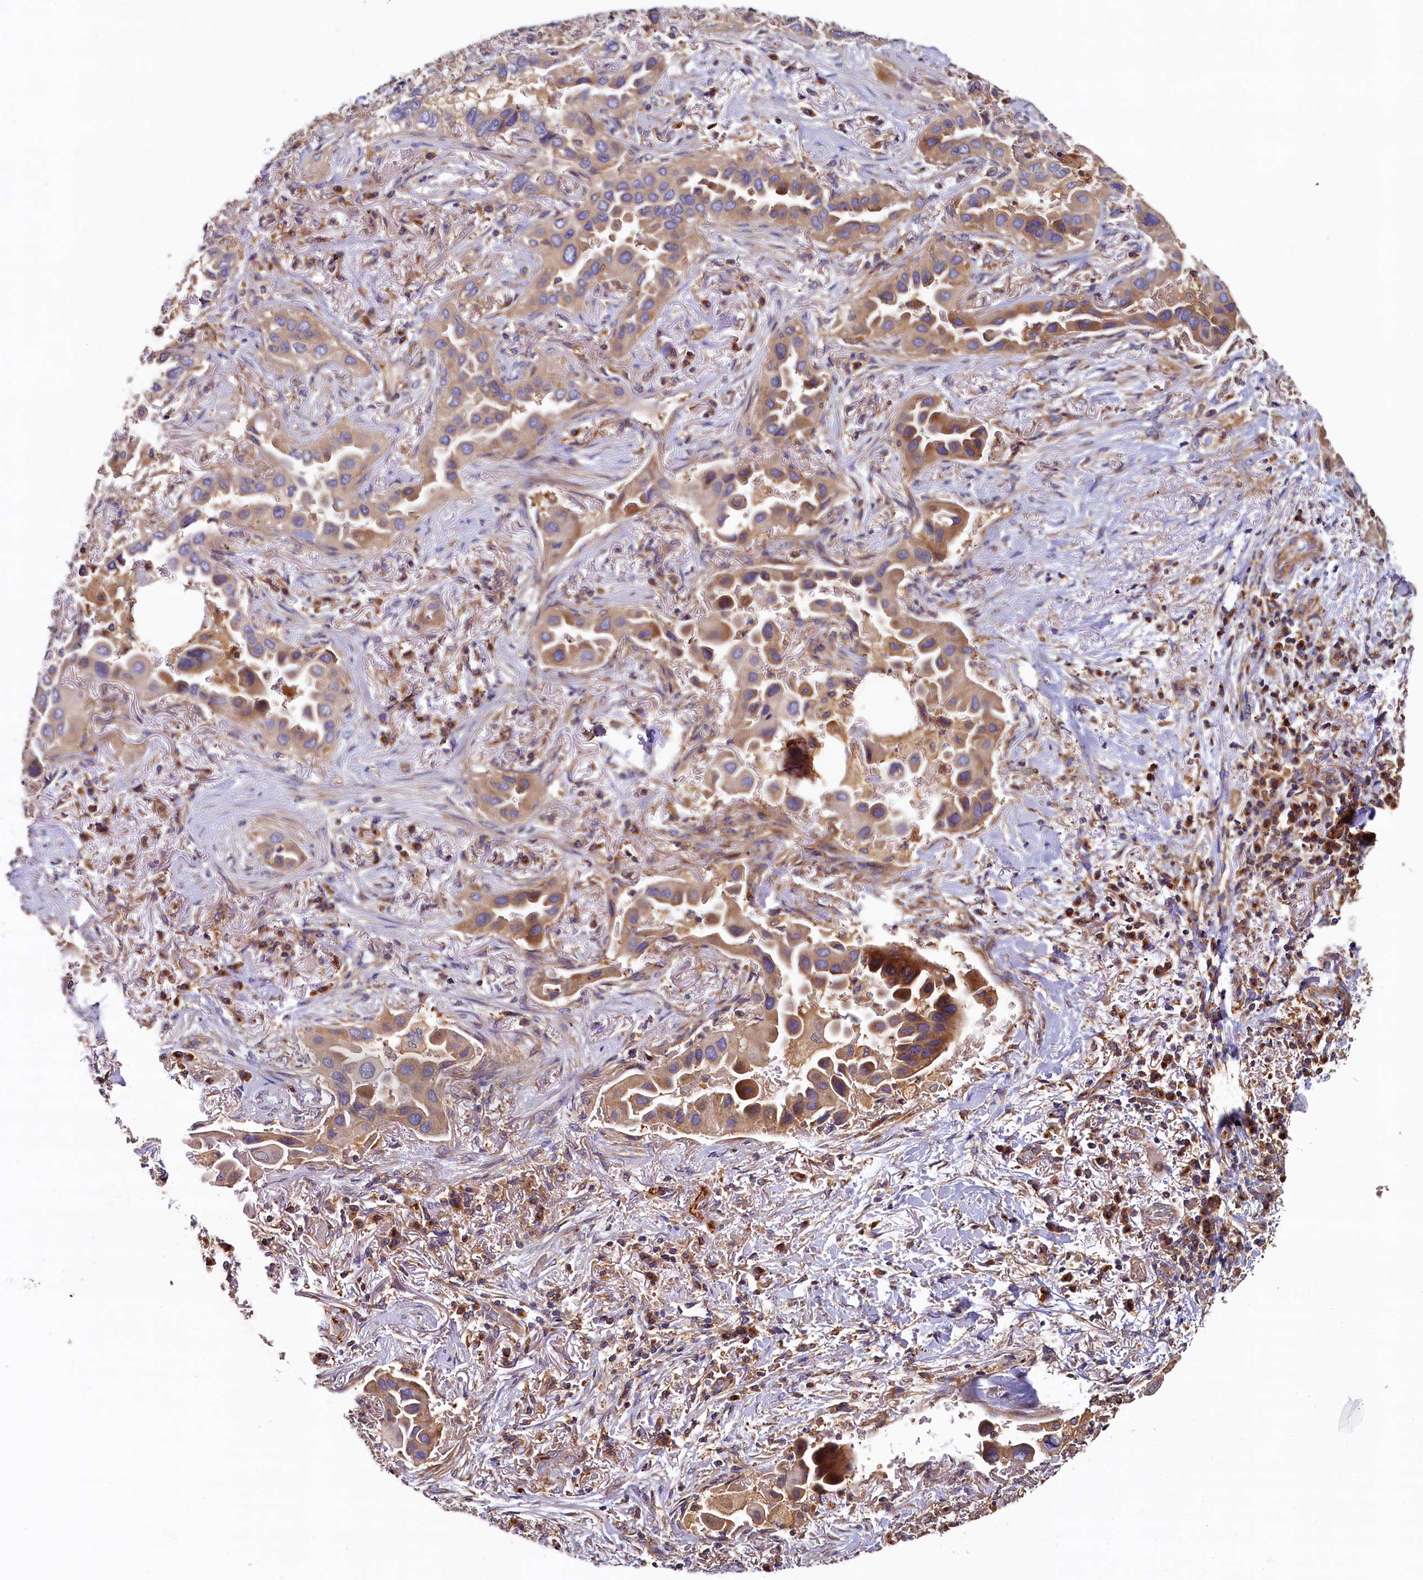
{"staining": {"intensity": "moderate", "quantity": "25%-75%", "location": "cytoplasmic/membranous"}, "tissue": "lung cancer", "cell_type": "Tumor cells", "image_type": "cancer", "snomed": [{"axis": "morphology", "description": "Adenocarcinoma, NOS"}, {"axis": "topography", "description": "Lung"}], "caption": "Protein expression analysis of lung cancer demonstrates moderate cytoplasmic/membranous positivity in approximately 25%-75% of tumor cells.", "gene": "PPIP5K1", "patient": {"sex": "female", "age": 76}}